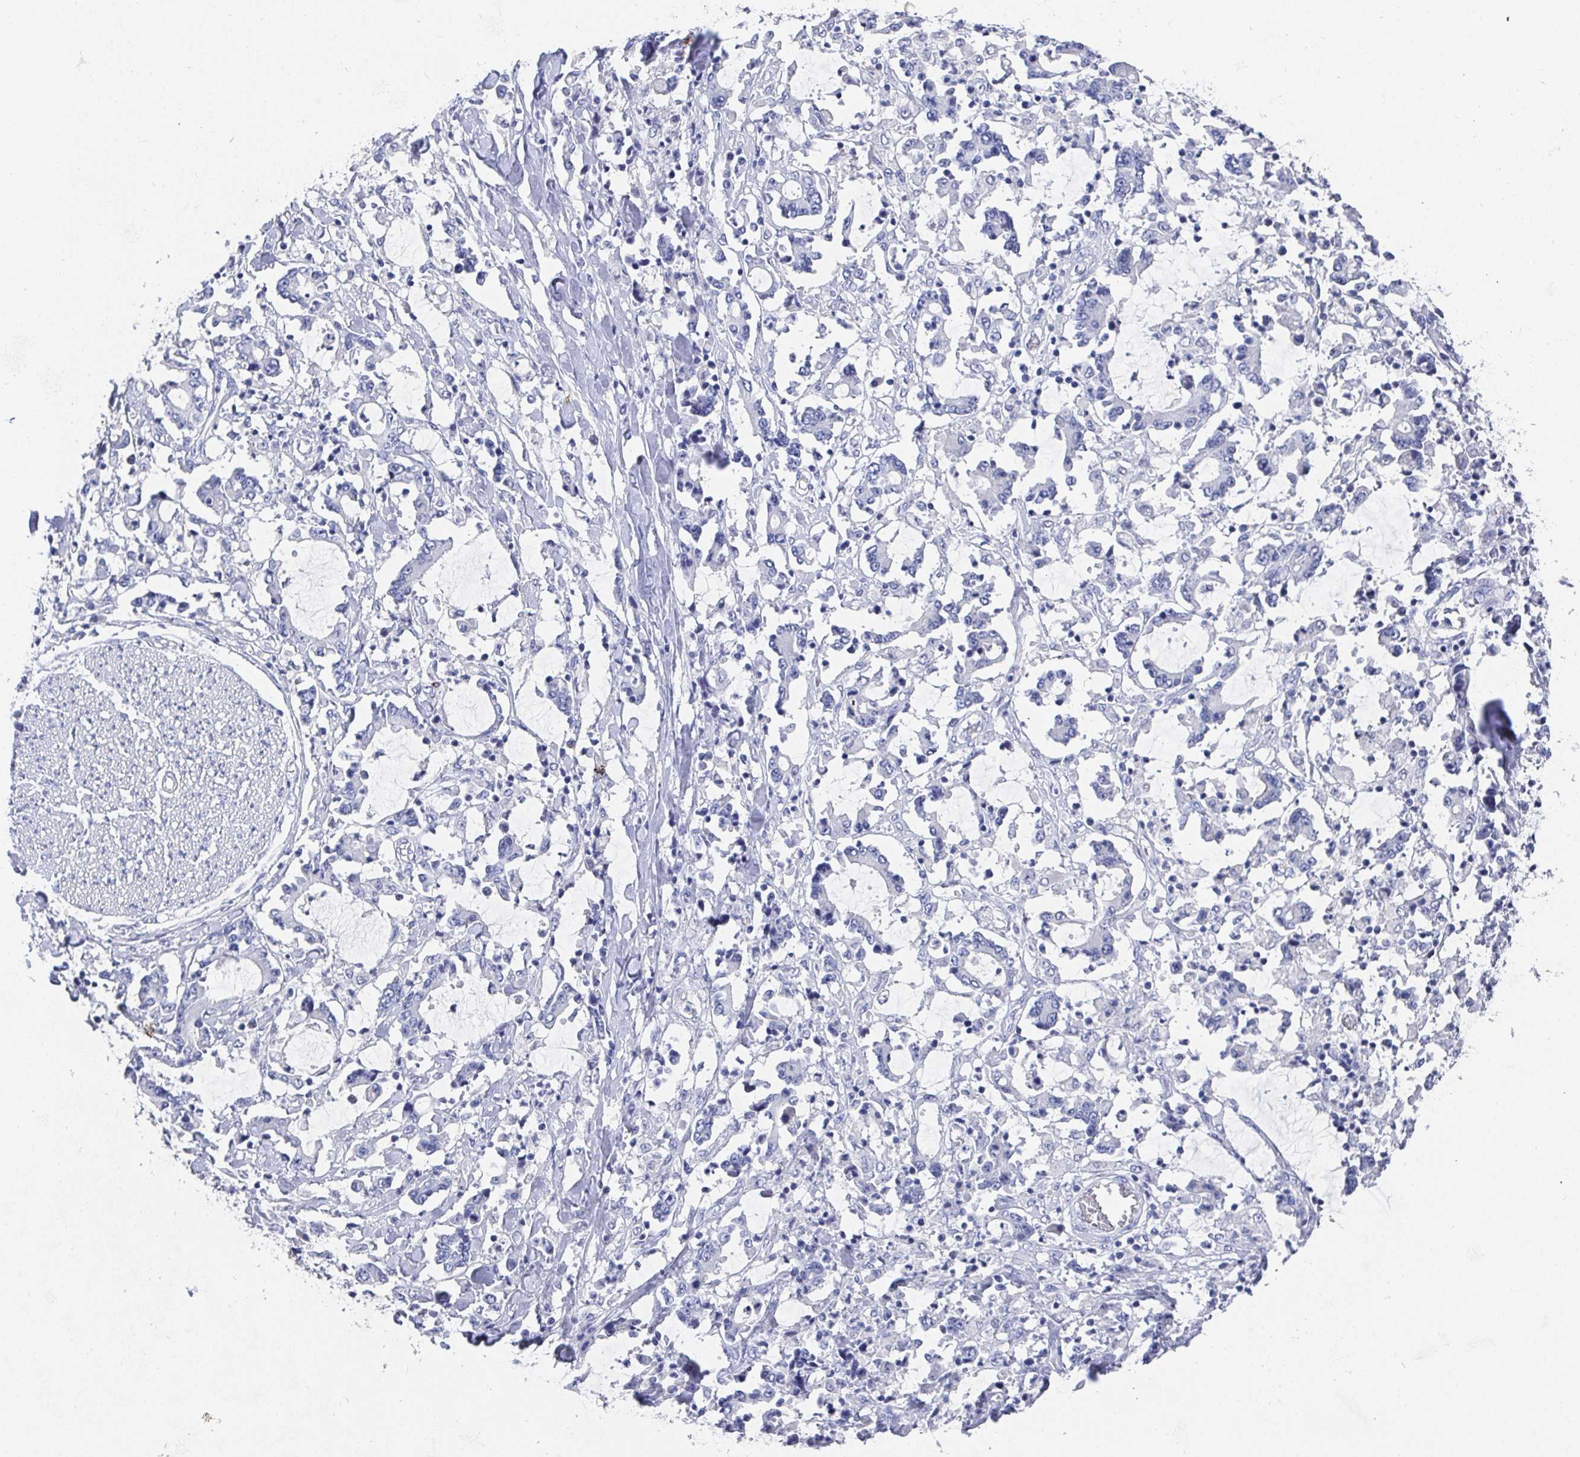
{"staining": {"intensity": "negative", "quantity": "none", "location": "none"}, "tissue": "stomach cancer", "cell_type": "Tumor cells", "image_type": "cancer", "snomed": [{"axis": "morphology", "description": "Adenocarcinoma, NOS"}, {"axis": "topography", "description": "Stomach, upper"}], "caption": "High power microscopy image of an immunohistochemistry (IHC) histopathology image of adenocarcinoma (stomach), revealing no significant expression in tumor cells. (Stains: DAB immunohistochemistry (IHC) with hematoxylin counter stain, Microscopy: brightfield microscopy at high magnification).", "gene": "GRIA1", "patient": {"sex": "male", "age": 68}}